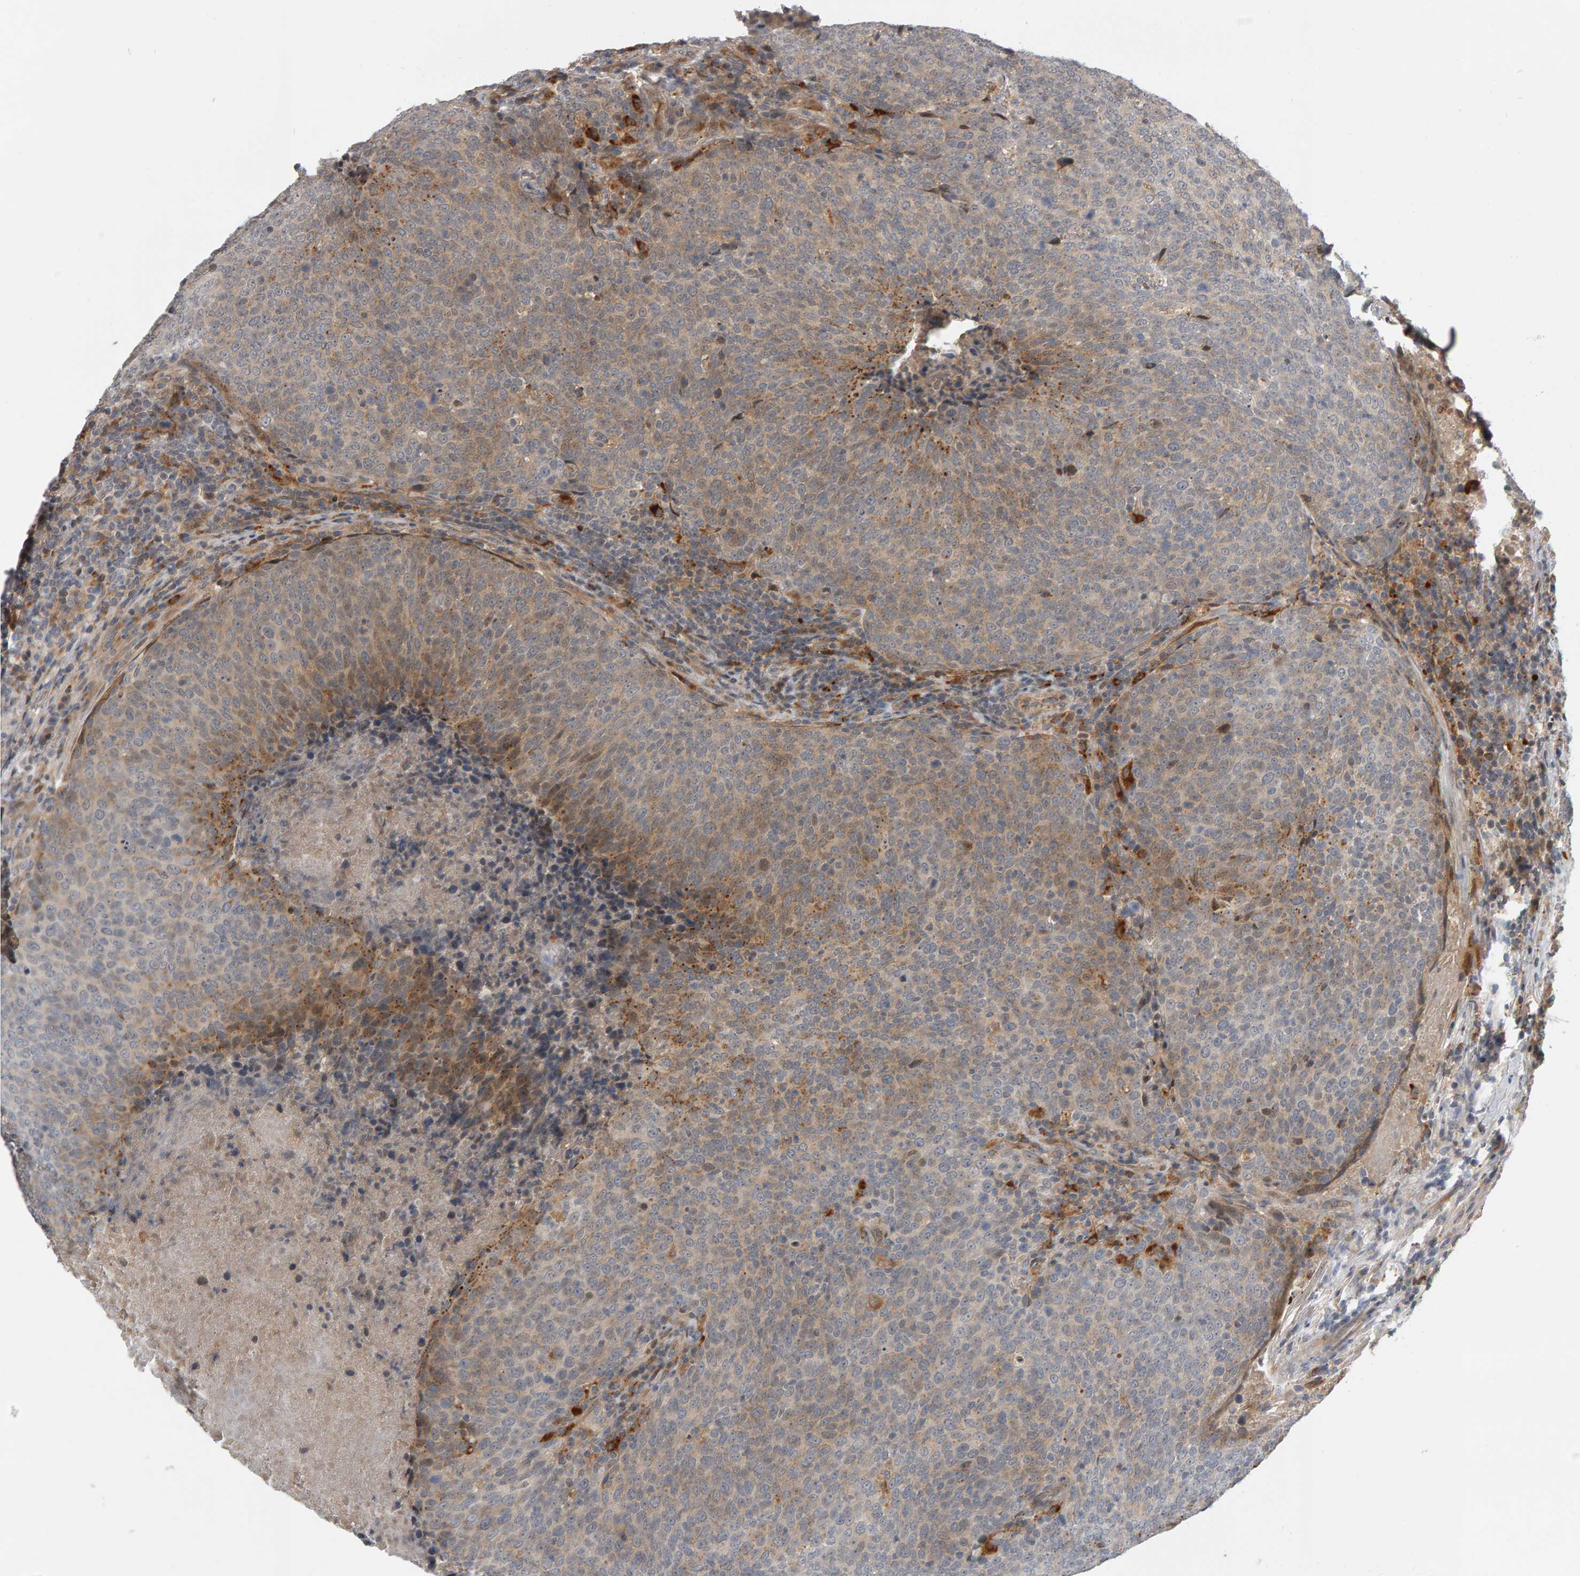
{"staining": {"intensity": "moderate", "quantity": "25%-75%", "location": "cytoplasmic/membranous"}, "tissue": "head and neck cancer", "cell_type": "Tumor cells", "image_type": "cancer", "snomed": [{"axis": "morphology", "description": "Squamous cell carcinoma, NOS"}, {"axis": "morphology", "description": "Squamous cell carcinoma, metastatic, NOS"}, {"axis": "topography", "description": "Lymph node"}, {"axis": "topography", "description": "Head-Neck"}], "caption": "A medium amount of moderate cytoplasmic/membranous staining is identified in about 25%-75% of tumor cells in head and neck cancer tissue.", "gene": "ZNF160", "patient": {"sex": "male", "age": 62}}